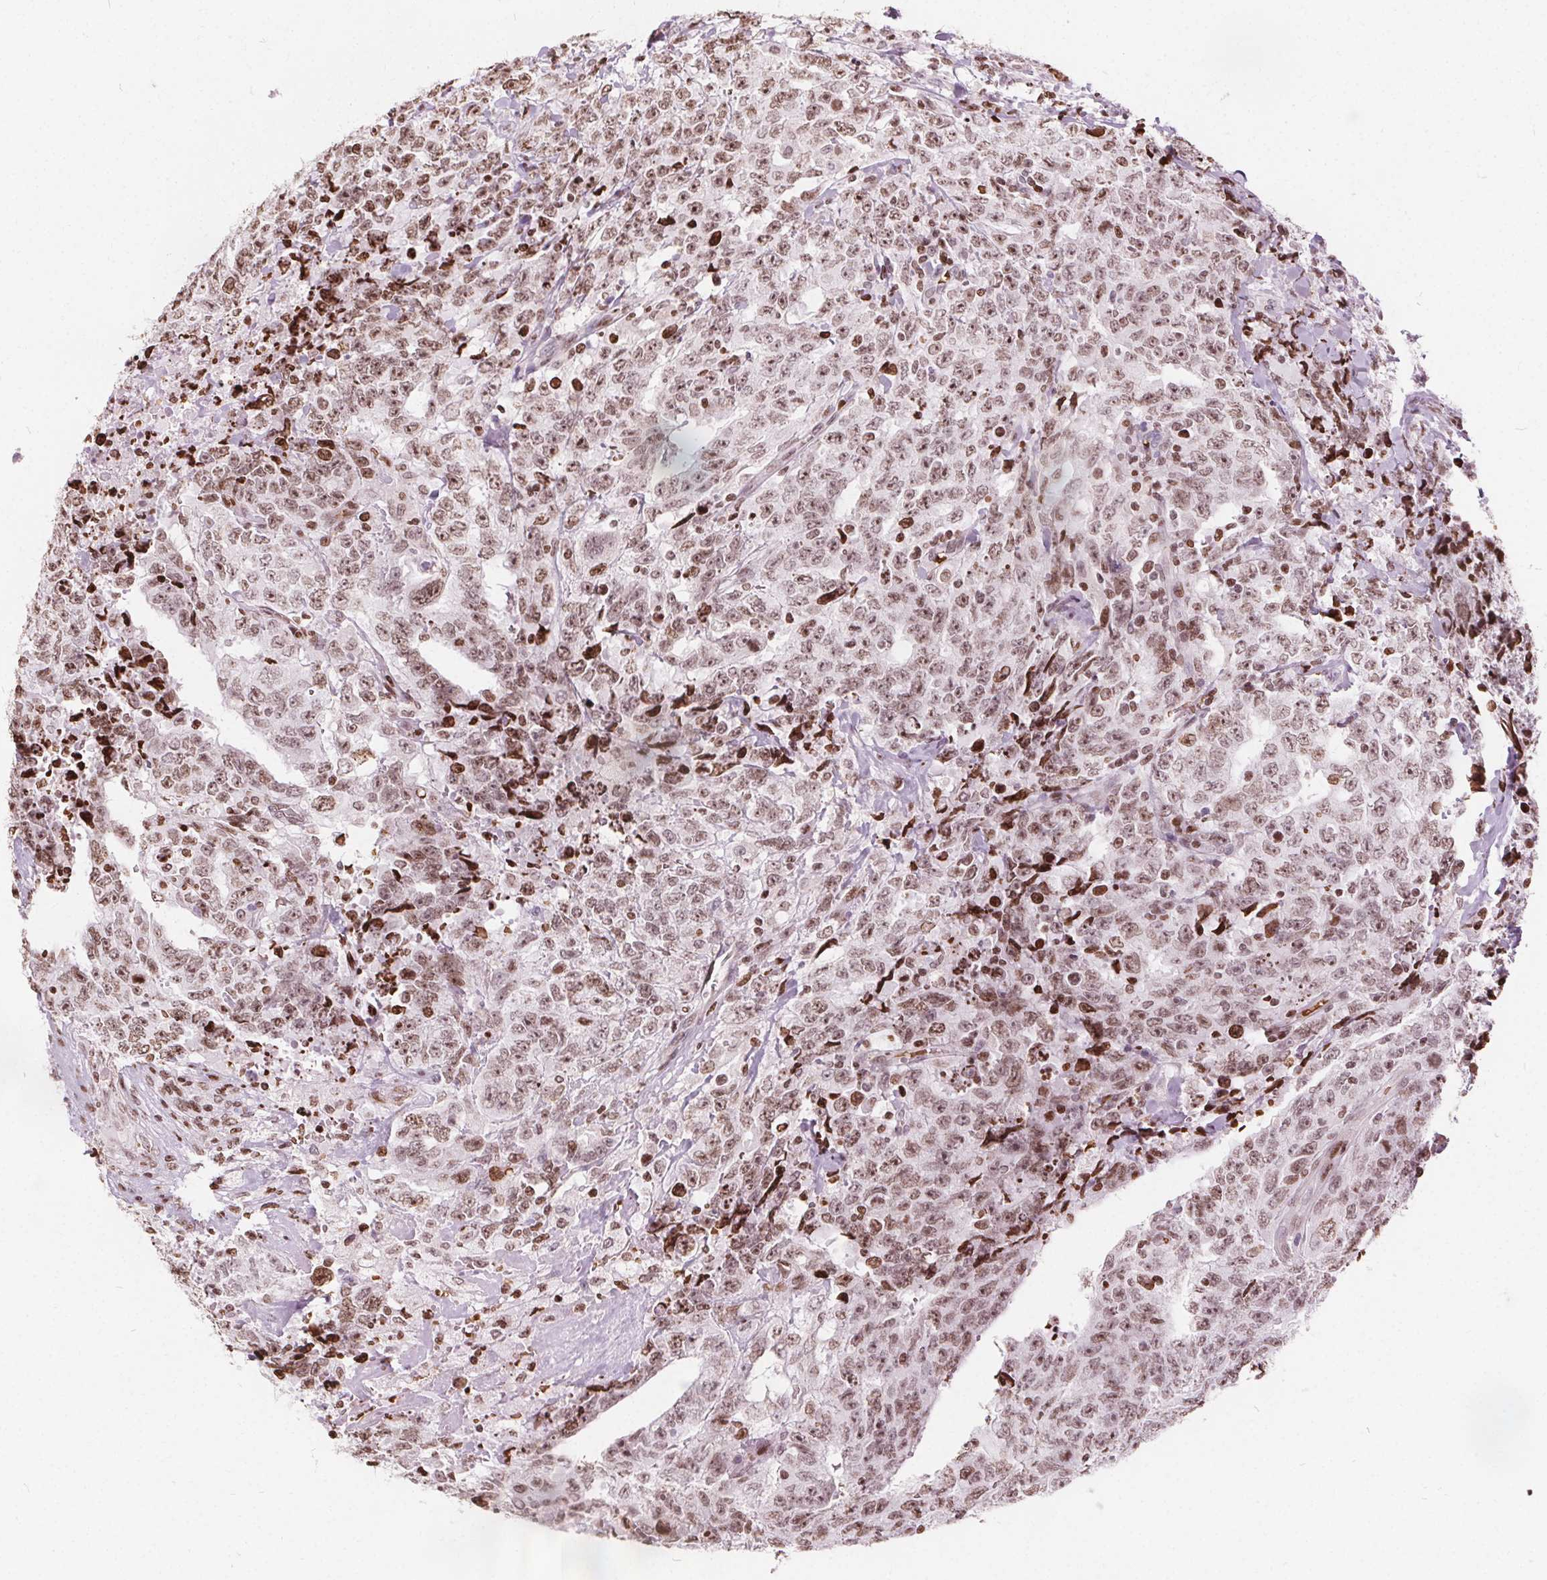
{"staining": {"intensity": "moderate", "quantity": ">75%", "location": "nuclear"}, "tissue": "testis cancer", "cell_type": "Tumor cells", "image_type": "cancer", "snomed": [{"axis": "morphology", "description": "Carcinoma, Embryonal, NOS"}, {"axis": "topography", "description": "Testis"}], "caption": "Brown immunohistochemical staining in testis embryonal carcinoma shows moderate nuclear positivity in approximately >75% of tumor cells.", "gene": "ISLR2", "patient": {"sex": "male", "age": 24}}